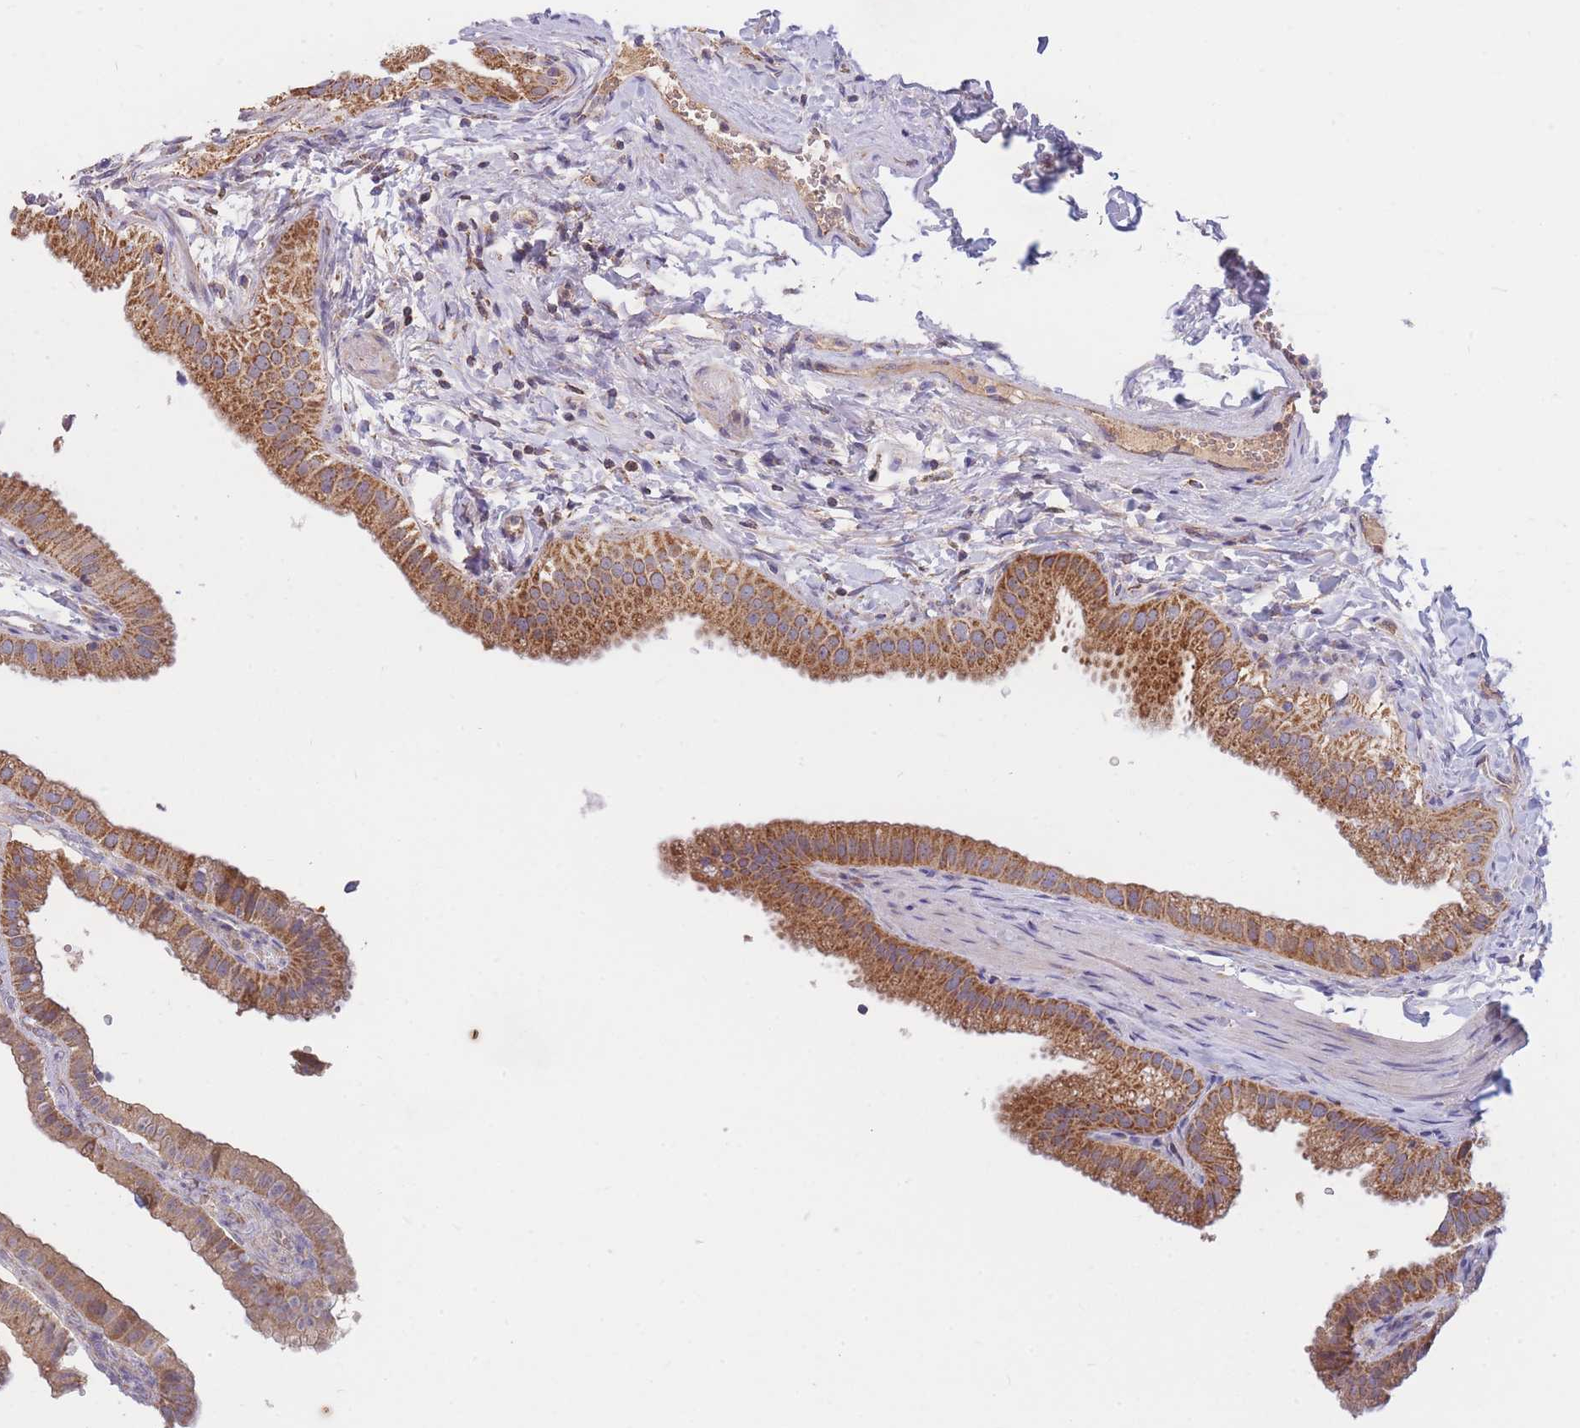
{"staining": {"intensity": "moderate", "quantity": ">75%", "location": "cytoplasmic/membranous"}, "tissue": "gallbladder", "cell_type": "Glandular cells", "image_type": "normal", "snomed": [{"axis": "morphology", "description": "Normal tissue, NOS"}, {"axis": "topography", "description": "Gallbladder"}], "caption": "An immunohistochemistry (IHC) micrograph of normal tissue is shown. Protein staining in brown shows moderate cytoplasmic/membranous positivity in gallbladder within glandular cells. (IHC, brightfield microscopy, high magnification).", "gene": "PTPMT1", "patient": {"sex": "female", "age": 61}}